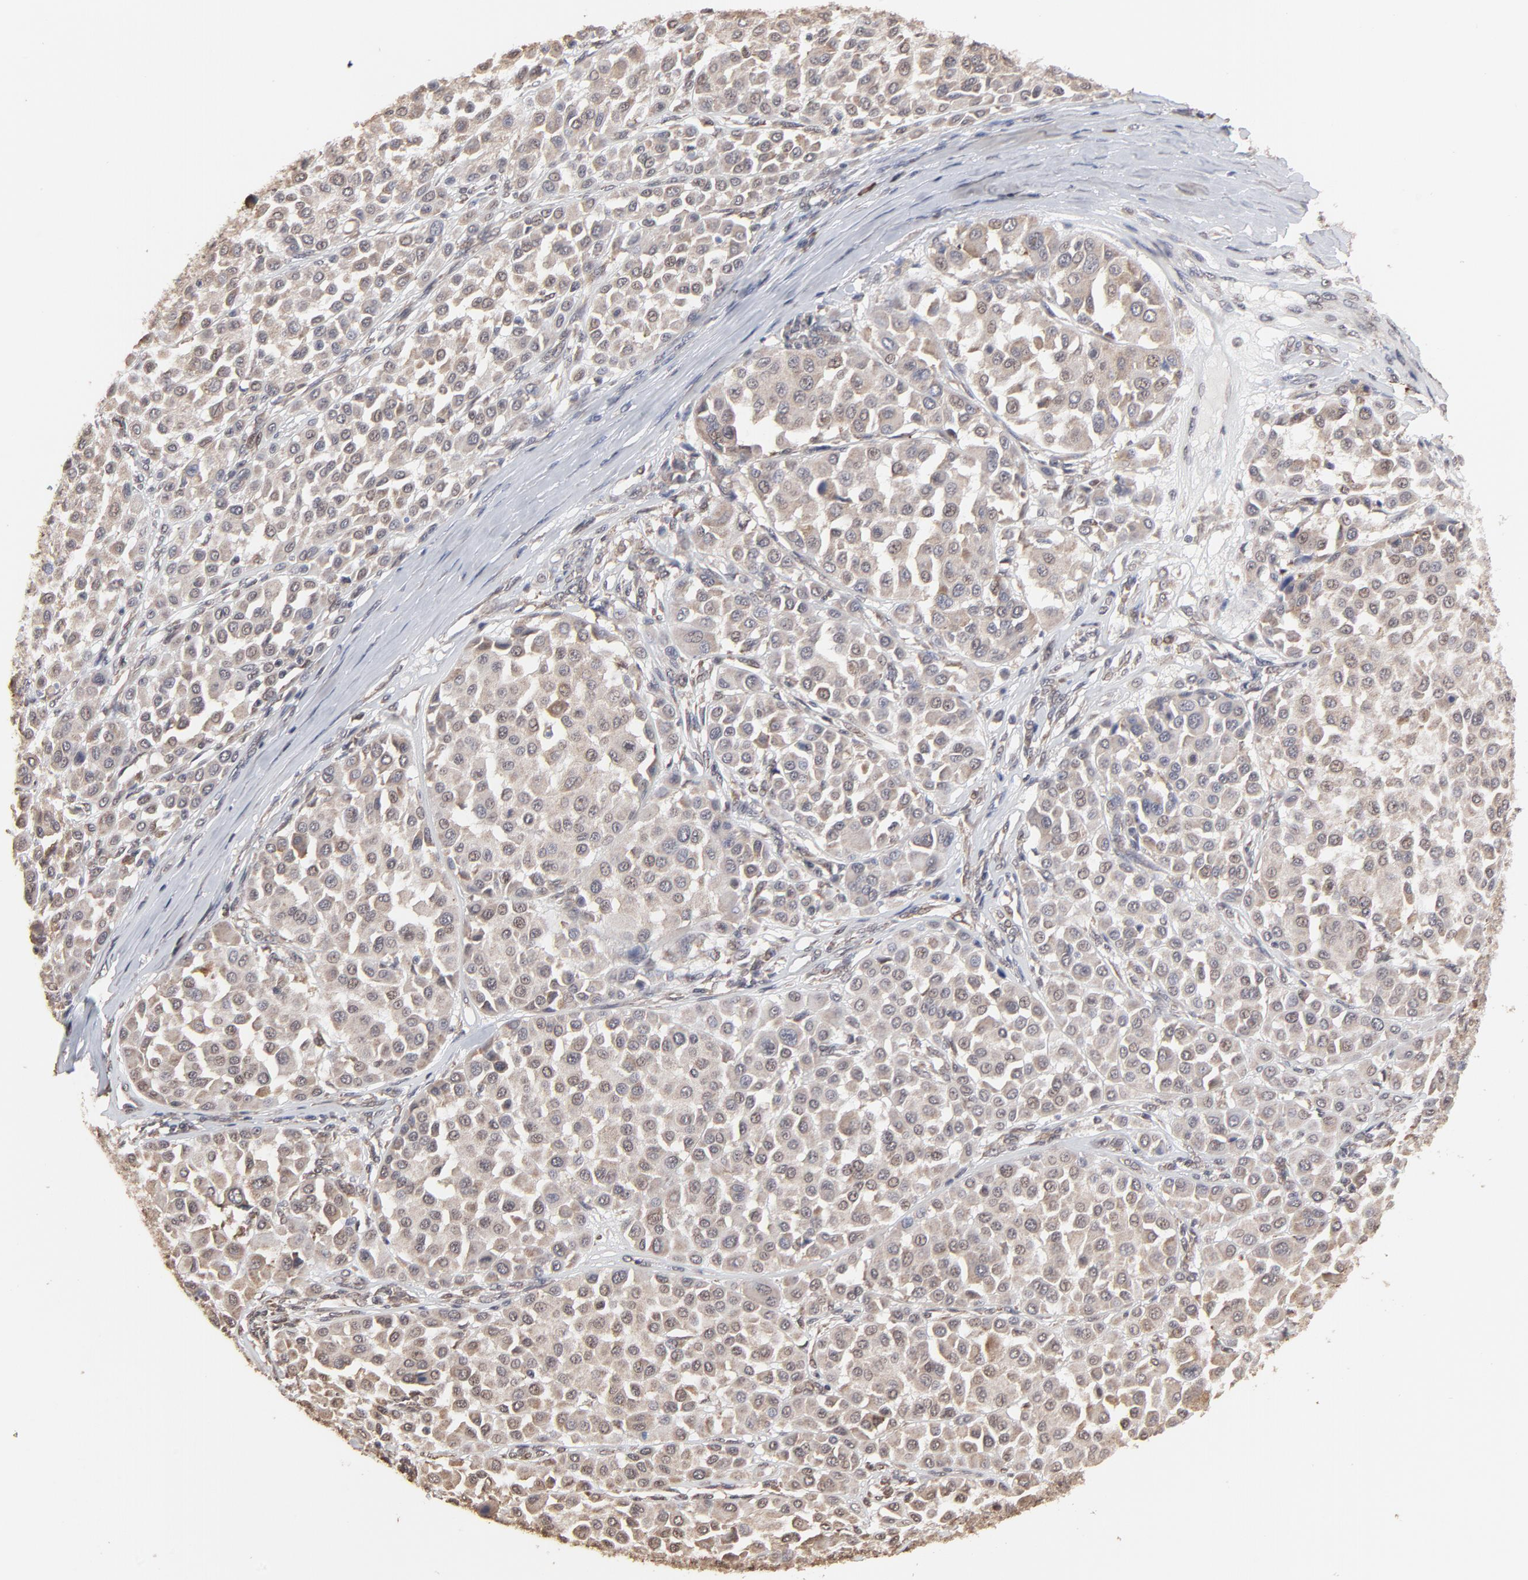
{"staining": {"intensity": "weak", "quantity": "25%-75%", "location": "cytoplasmic/membranous"}, "tissue": "melanoma", "cell_type": "Tumor cells", "image_type": "cancer", "snomed": [{"axis": "morphology", "description": "Malignant melanoma, Metastatic site"}, {"axis": "topography", "description": "Soft tissue"}], "caption": "There is low levels of weak cytoplasmic/membranous positivity in tumor cells of malignant melanoma (metastatic site), as demonstrated by immunohistochemical staining (brown color).", "gene": "CHM", "patient": {"sex": "male", "age": 41}}